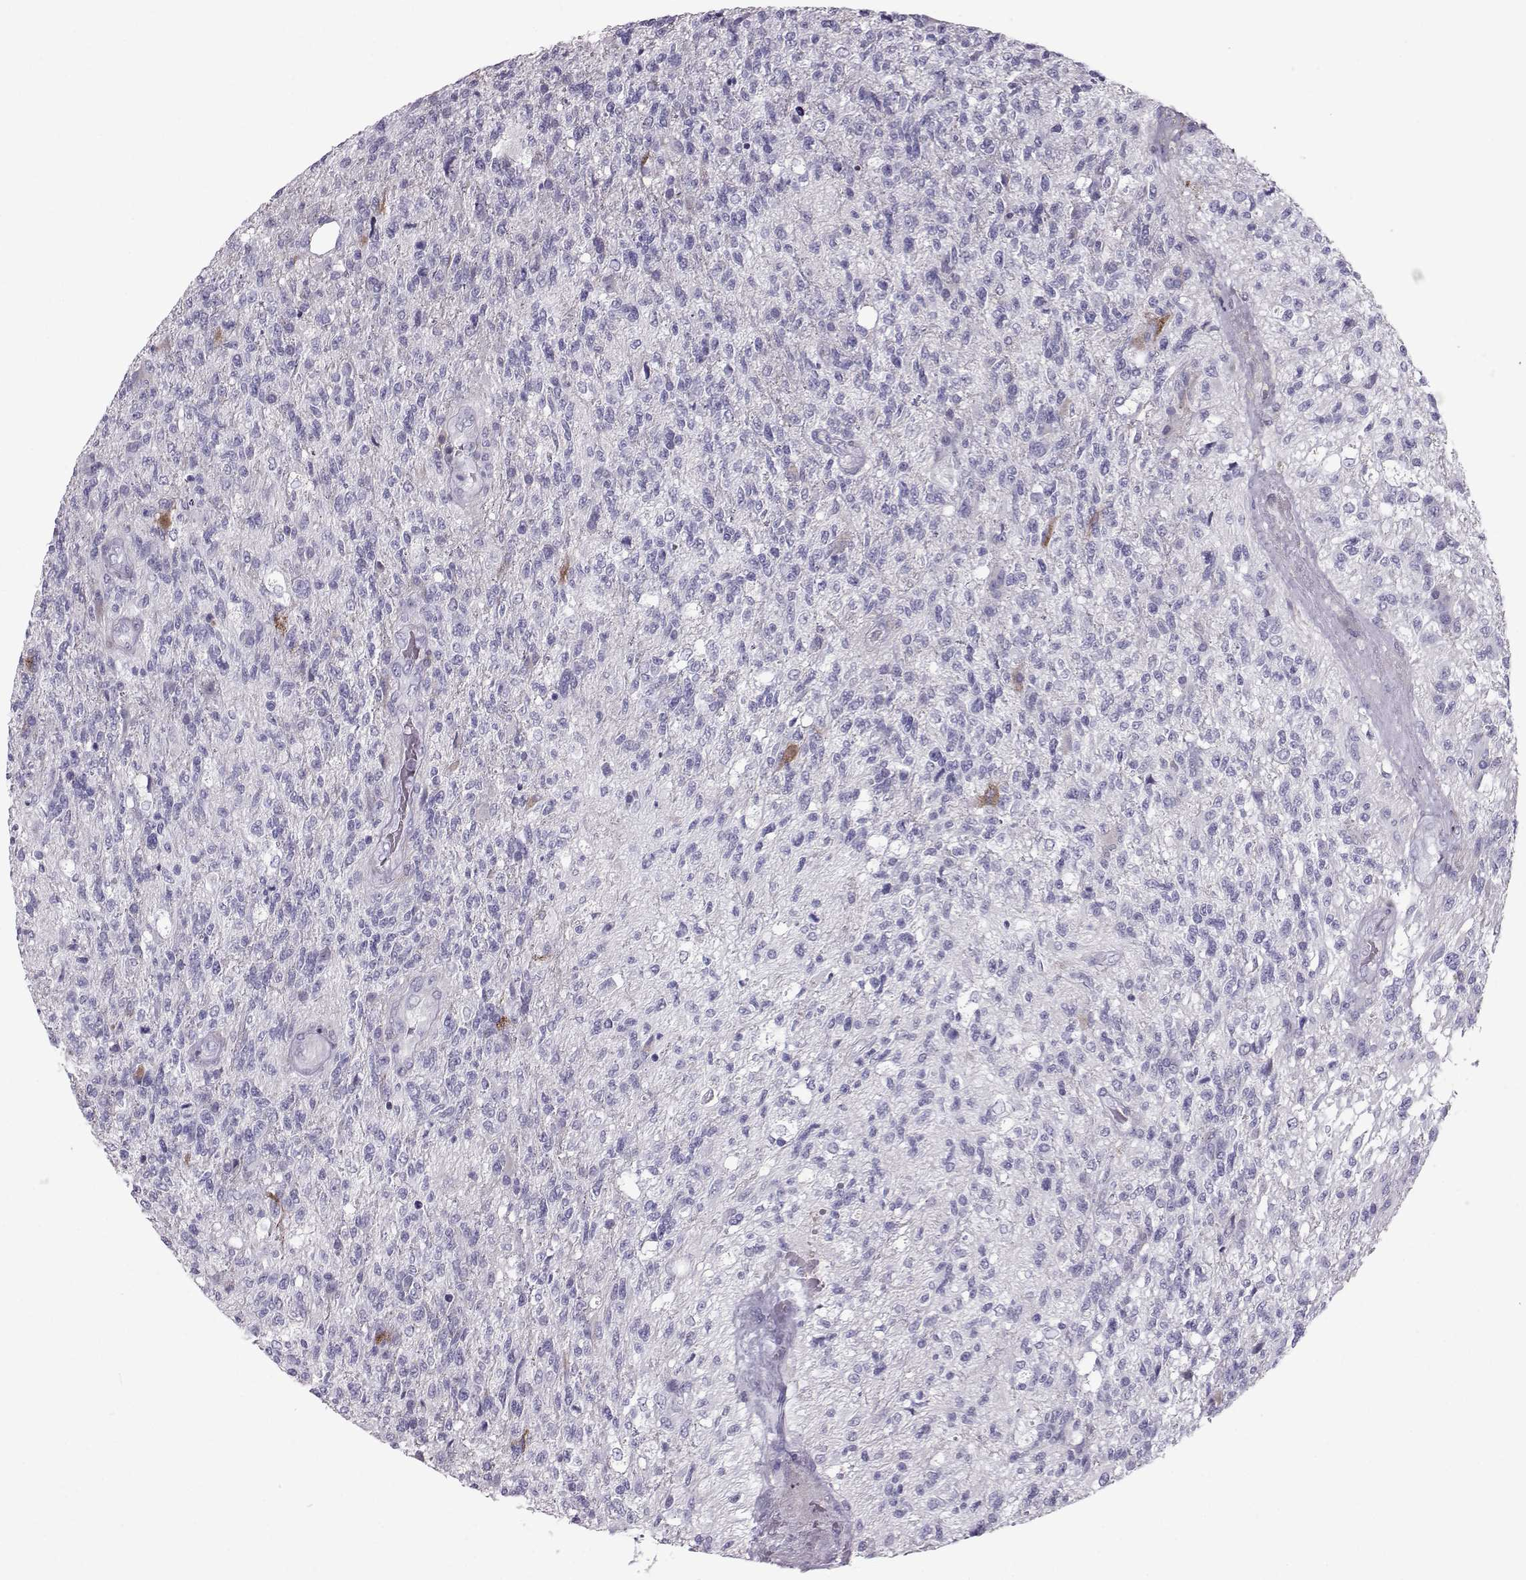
{"staining": {"intensity": "negative", "quantity": "none", "location": "none"}, "tissue": "glioma", "cell_type": "Tumor cells", "image_type": "cancer", "snomed": [{"axis": "morphology", "description": "Glioma, malignant, High grade"}, {"axis": "topography", "description": "Brain"}], "caption": "DAB (3,3'-diaminobenzidine) immunohistochemical staining of glioma exhibits no significant positivity in tumor cells.", "gene": "DMRT3", "patient": {"sex": "male", "age": 56}}